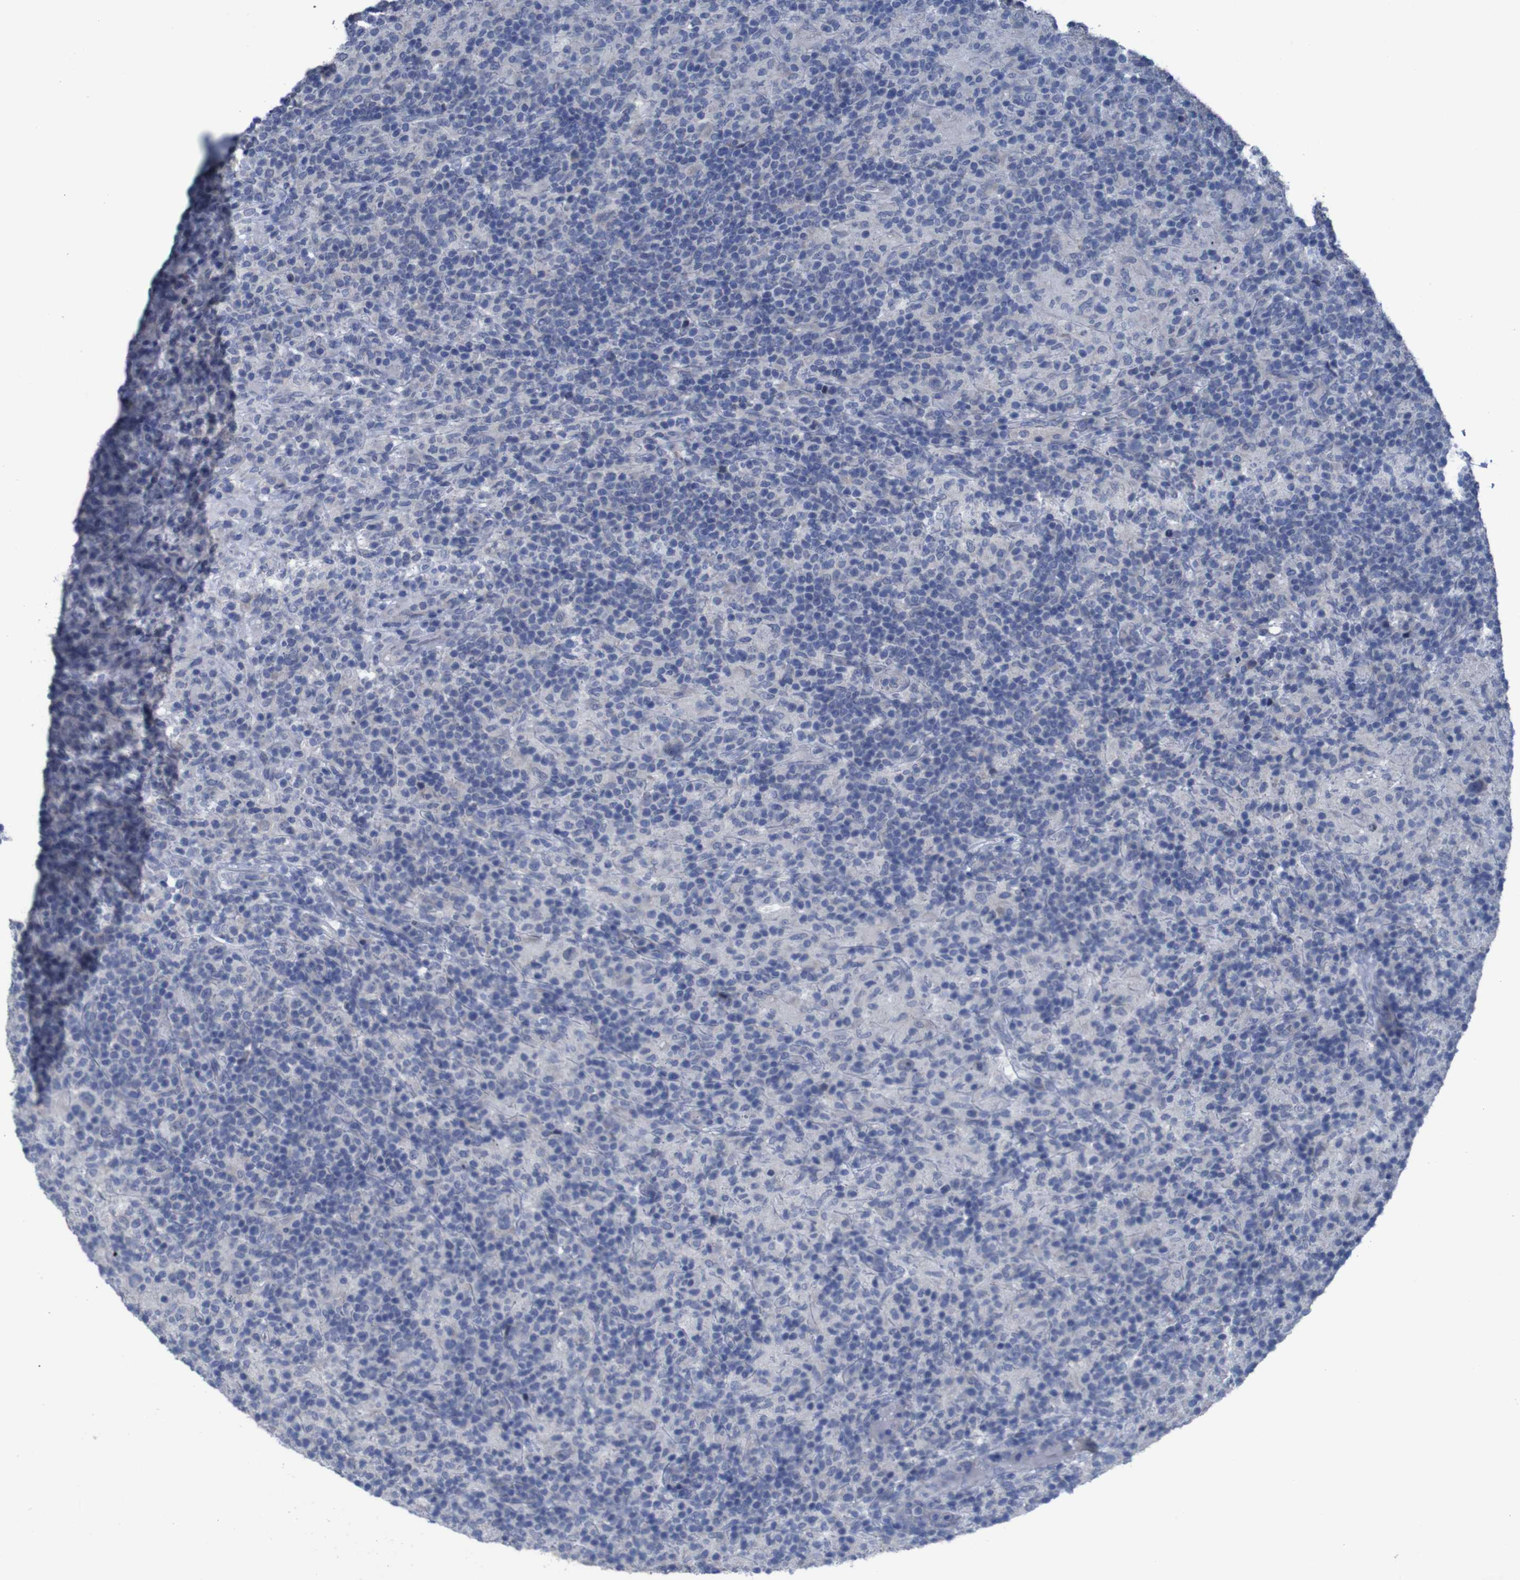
{"staining": {"intensity": "negative", "quantity": "none", "location": "none"}, "tissue": "lymphoma", "cell_type": "Tumor cells", "image_type": "cancer", "snomed": [{"axis": "morphology", "description": "Hodgkin's disease, NOS"}, {"axis": "topography", "description": "Lymph node"}], "caption": "This is an immunohistochemistry image of lymphoma. There is no positivity in tumor cells.", "gene": "CLDN18", "patient": {"sex": "male", "age": 70}}